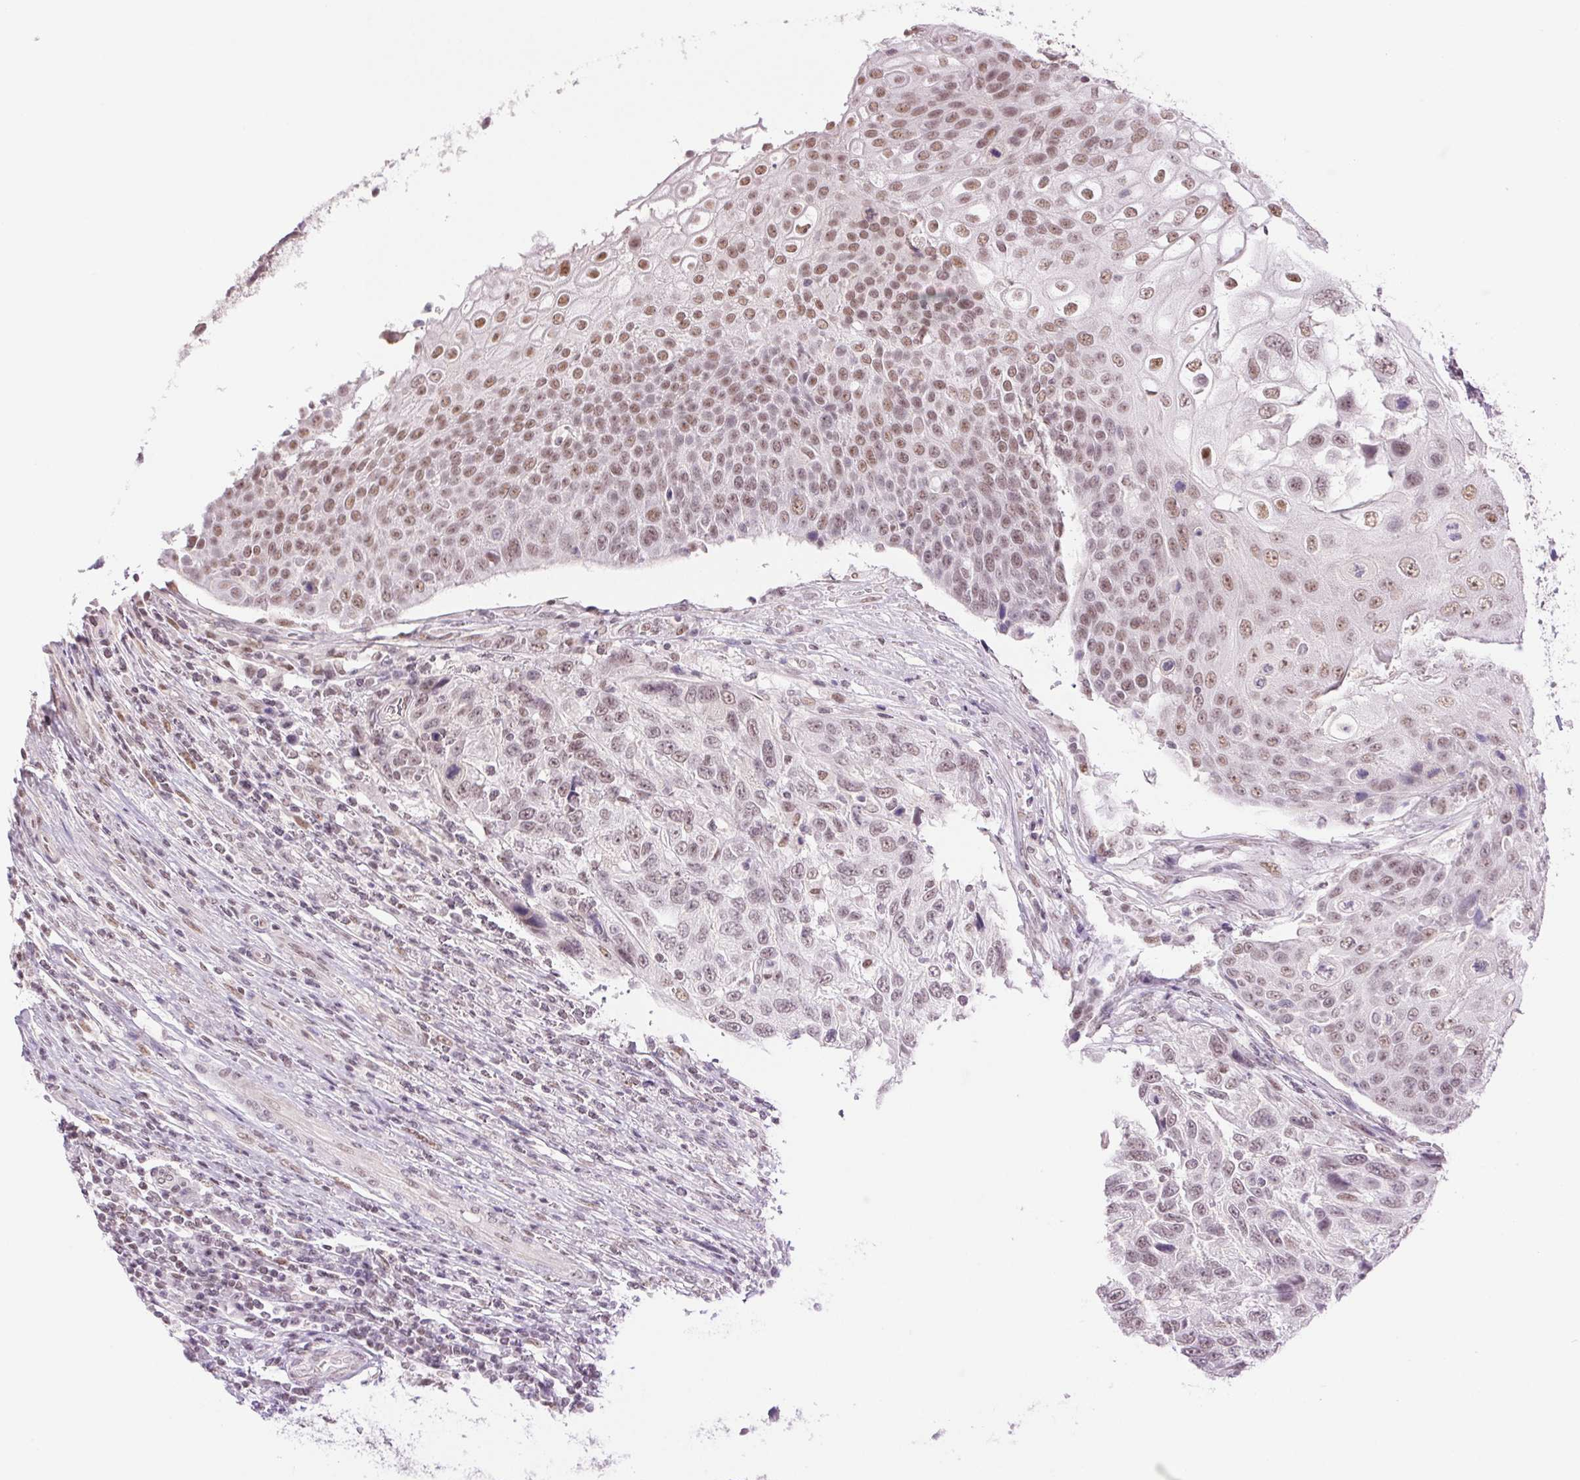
{"staining": {"intensity": "moderate", "quantity": ">75%", "location": "nuclear"}, "tissue": "urothelial cancer", "cell_type": "Tumor cells", "image_type": "cancer", "snomed": [{"axis": "morphology", "description": "Urothelial carcinoma, High grade"}, {"axis": "topography", "description": "Urinary bladder"}], "caption": "Urothelial carcinoma (high-grade) stained with a brown dye displays moderate nuclear positive positivity in about >75% of tumor cells.", "gene": "RPRD1B", "patient": {"sex": "female", "age": 70}}